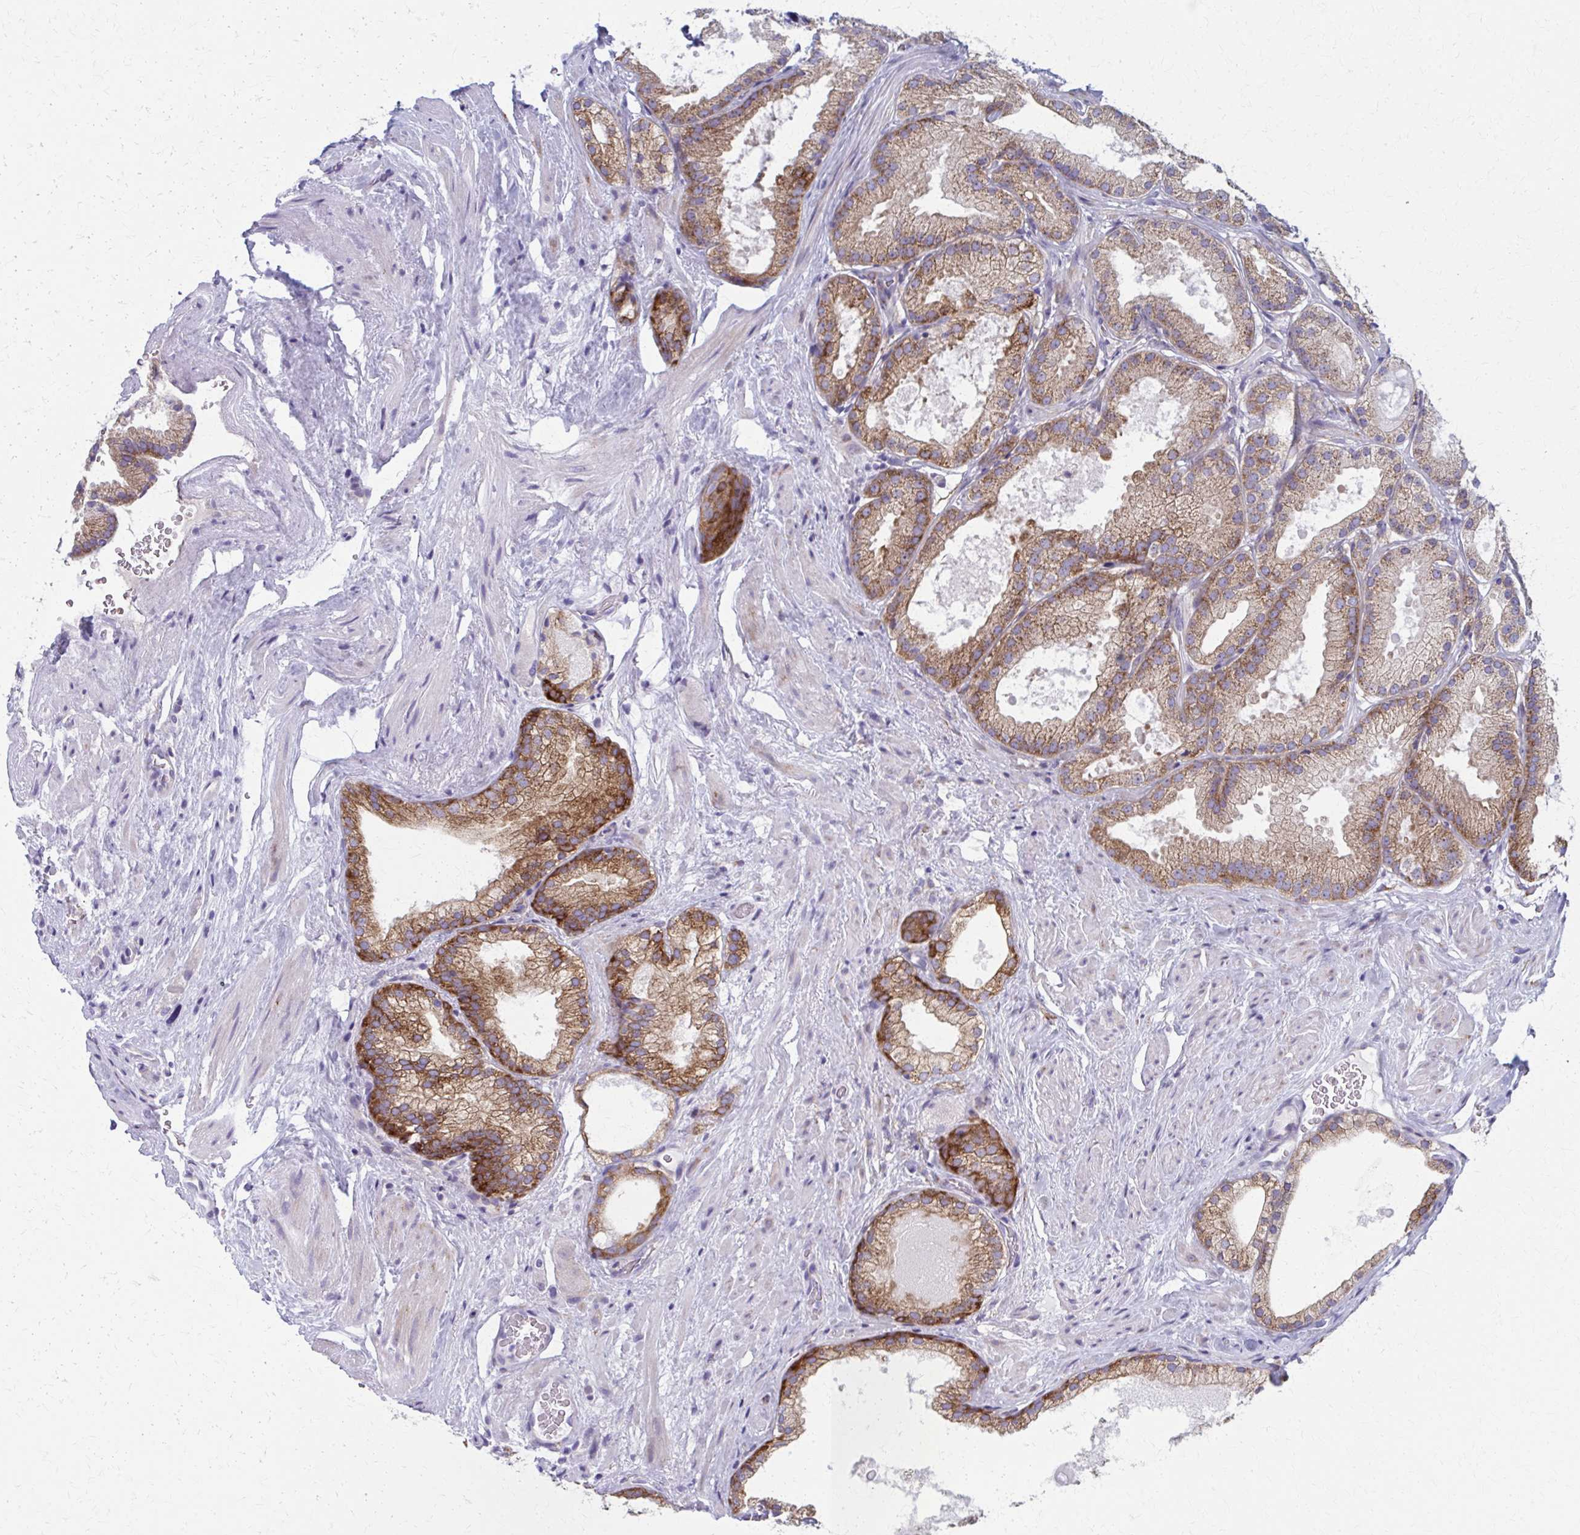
{"staining": {"intensity": "moderate", "quantity": ">75%", "location": "cytoplasmic/membranous"}, "tissue": "prostate cancer", "cell_type": "Tumor cells", "image_type": "cancer", "snomed": [{"axis": "morphology", "description": "Adenocarcinoma, High grade"}, {"axis": "topography", "description": "Prostate"}], "caption": "Protein expression analysis of human prostate cancer (high-grade adenocarcinoma) reveals moderate cytoplasmic/membranous staining in about >75% of tumor cells. (DAB IHC, brown staining for protein, blue staining for nuclei).", "gene": "SPATS2L", "patient": {"sex": "male", "age": 68}}